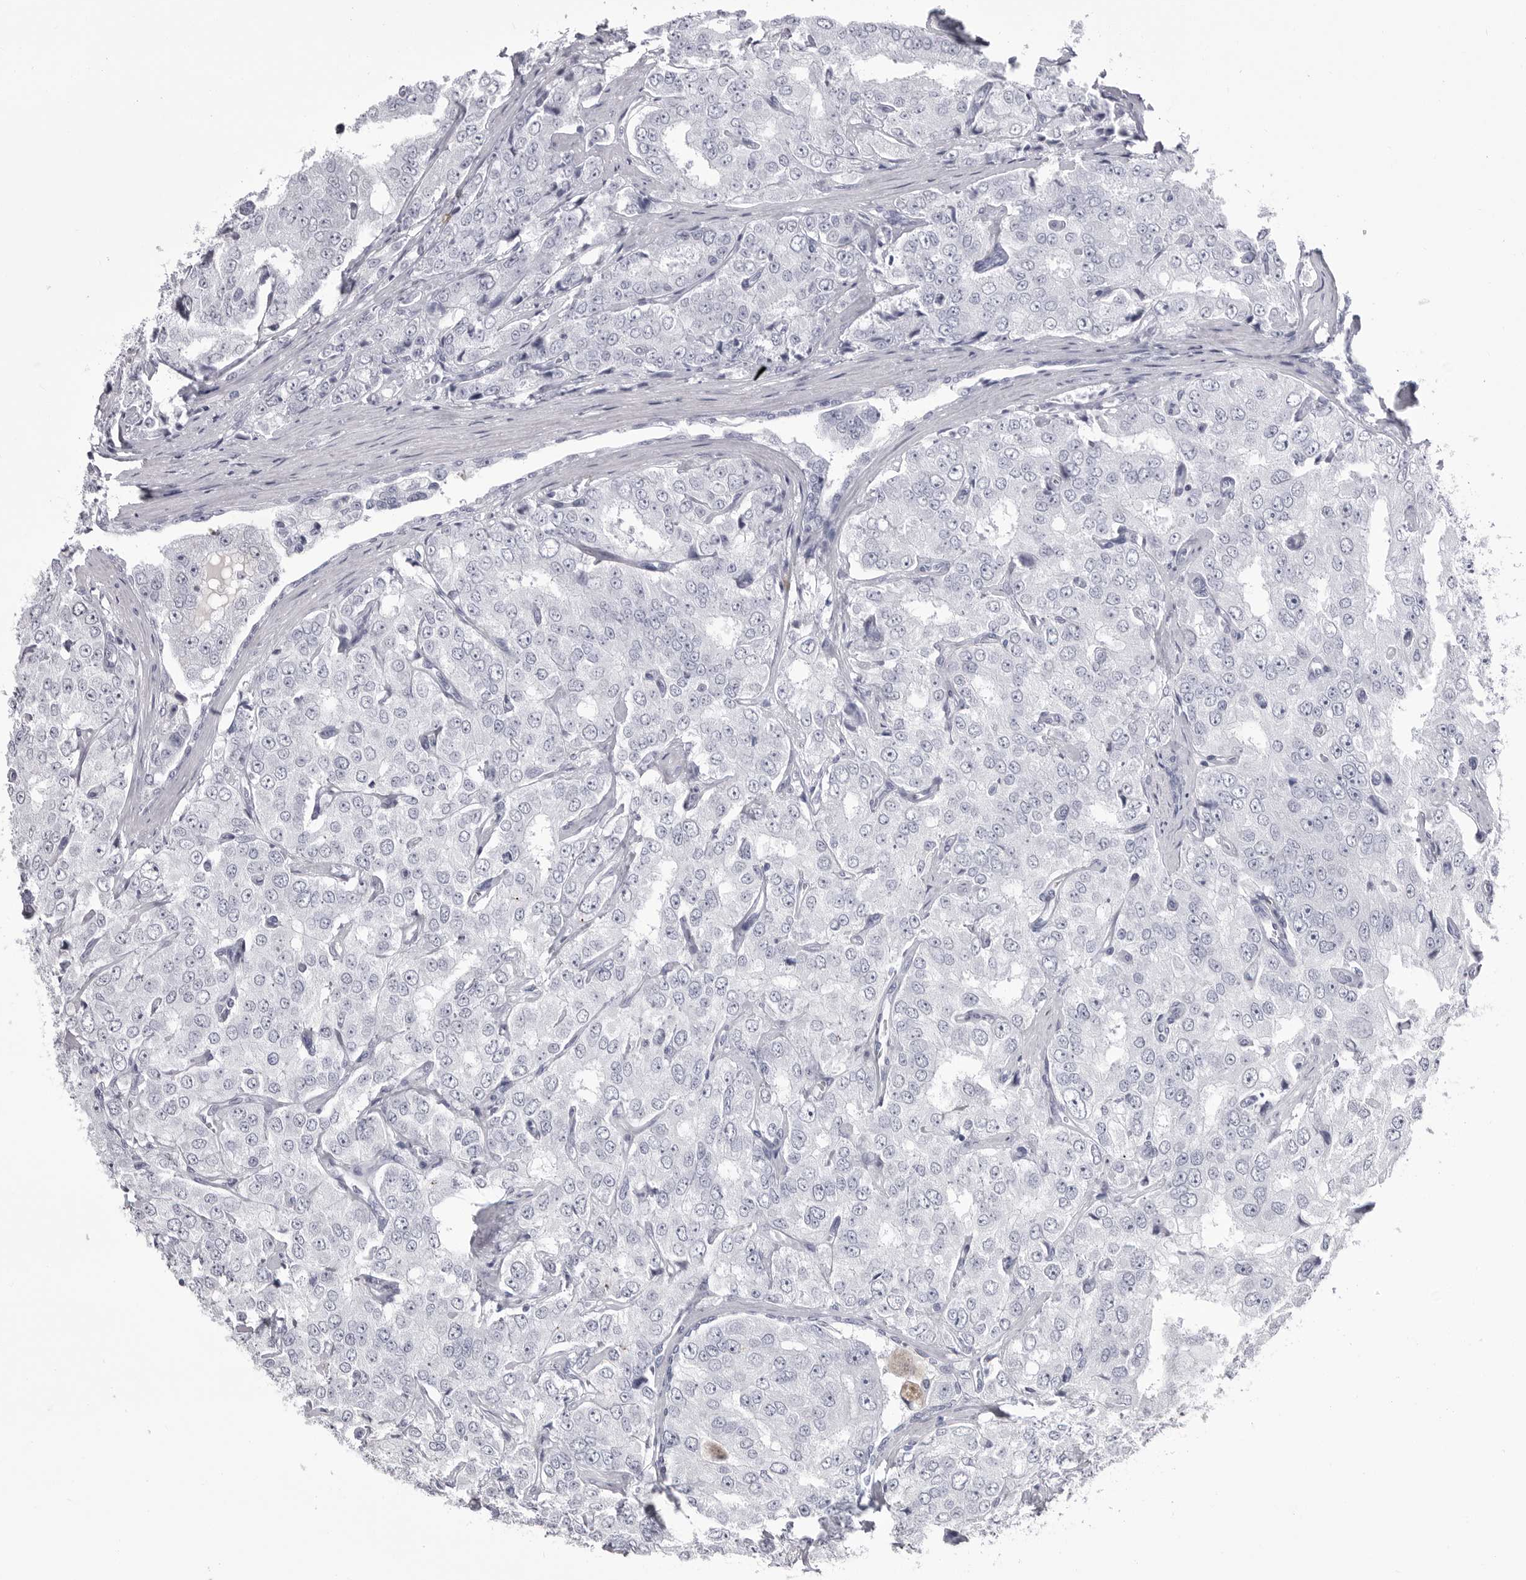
{"staining": {"intensity": "negative", "quantity": "none", "location": "none"}, "tissue": "prostate cancer", "cell_type": "Tumor cells", "image_type": "cancer", "snomed": [{"axis": "morphology", "description": "Adenocarcinoma, High grade"}, {"axis": "topography", "description": "Prostate"}], "caption": "A photomicrograph of human prostate cancer (high-grade adenocarcinoma) is negative for staining in tumor cells. Brightfield microscopy of immunohistochemistry (IHC) stained with DAB (3,3'-diaminobenzidine) (brown) and hematoxylin (blue), captured at high magnification.", "gene": "COL26A1", "patient": {"sex": "male", "age": 58}}